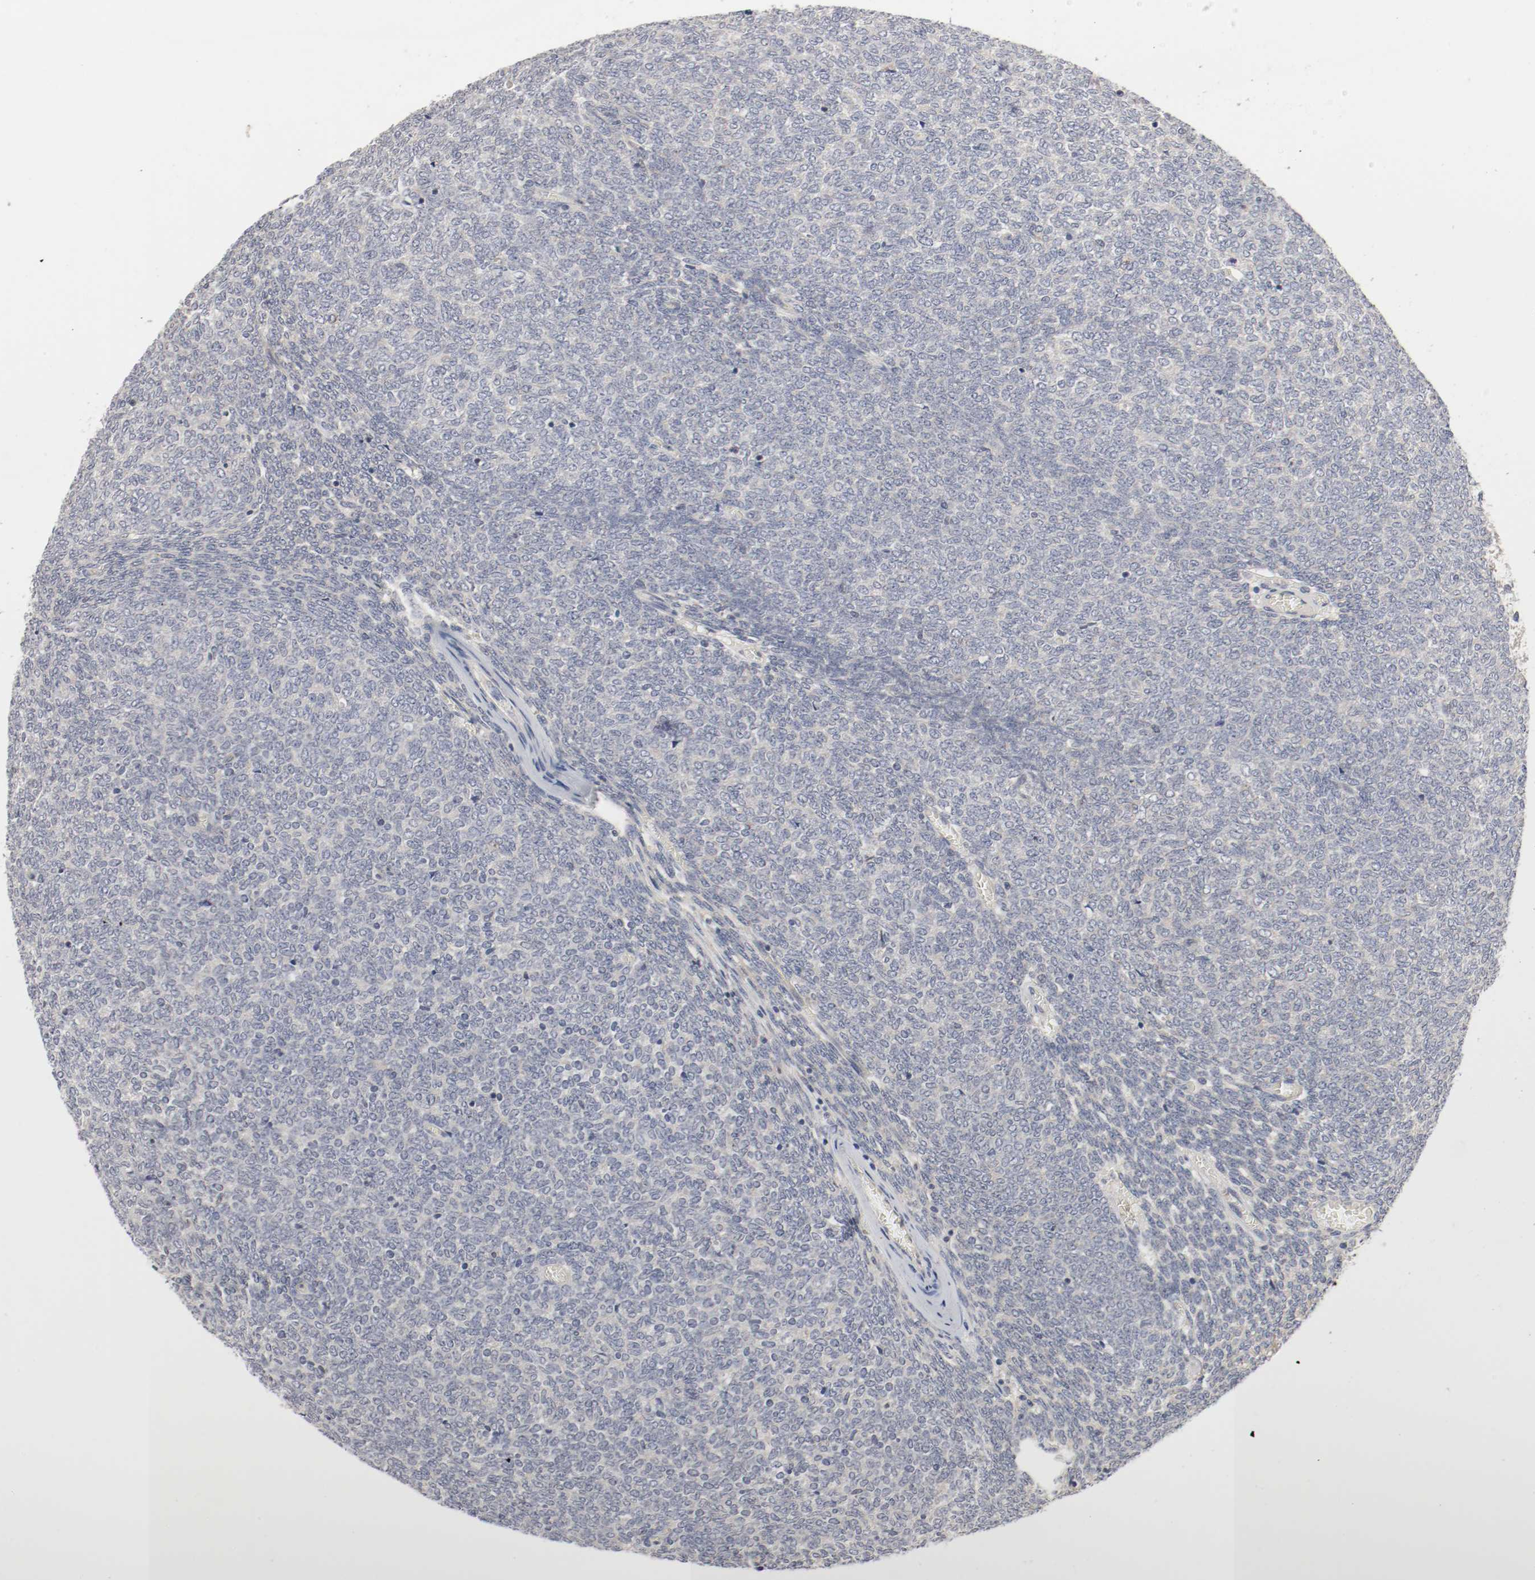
{"staining": {"intensity": "negative", "quantity": "none", "location": "none"}, "tissue": "renal cancer", "cell_type": "Tumor cells", "image_type": "cancer", "snomed": [{"axis": "morphology", "description": "Neoplasm, malignant, NOS"}, {"axis": "topography", "description": "Kidney"}], "caption": "IHC of renal cancer (neoplasm (malignant)) demonstrates no staining in tumor cells.", "gene": "REN", "patient": {"sex": "male", "age": 28}}